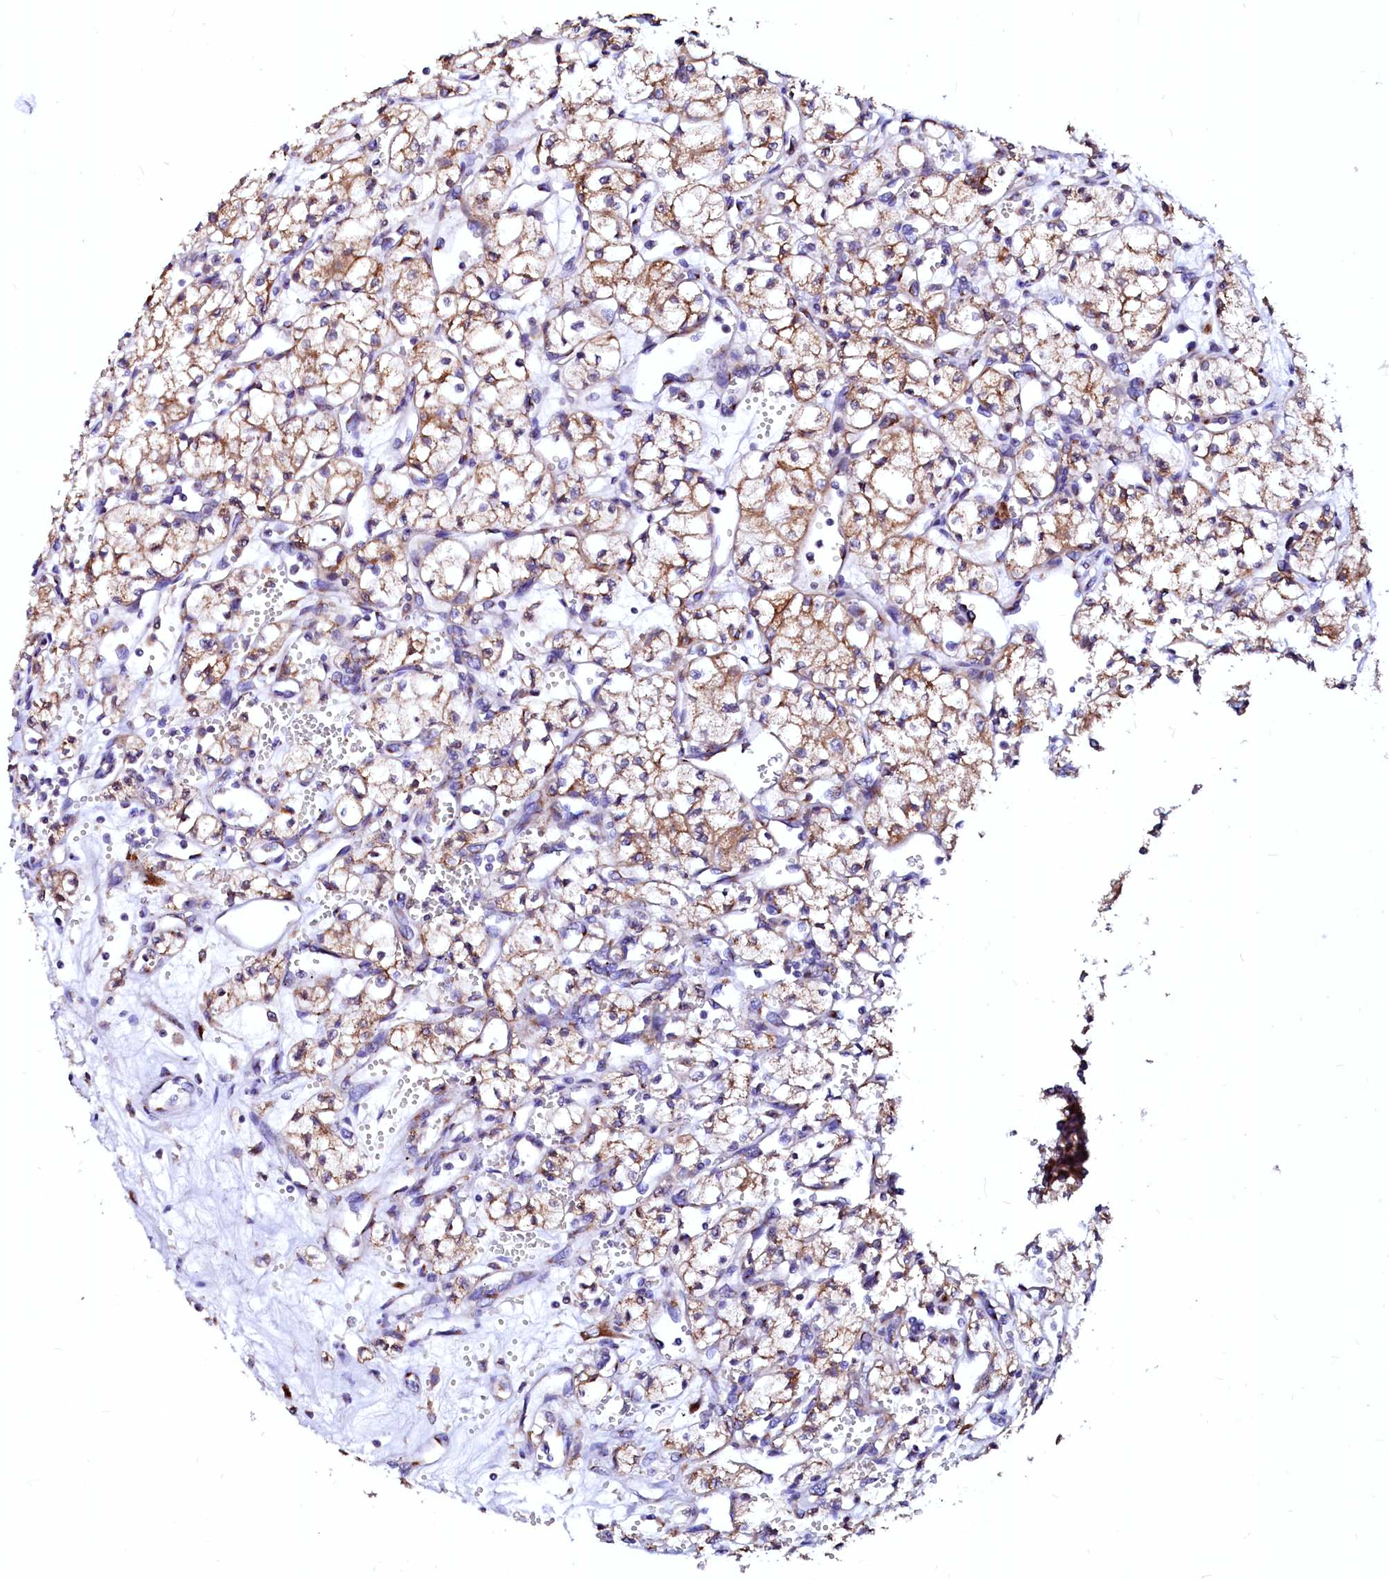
{"staining": {"intensity": "moderate", "quantity": ">75%", "location": "cytoplasmic/membranous"}, "tissue": "renal cancer", "cell_type": "Tumor cells", "image_type": "cancer", "snomed": [{"axis": "morphology", "description": "Adenocarcinoma, NOS"}, {"axis": "topography", "description": "Kidney"}], "caption": "Tumor cells show moderate cytoplasmic/membranous positivity in approximately >75% of cells in adenocarcinoma (renal). The staining is performed using DAB (3,3'-diaminobenzidine) brown chromogen to label protein expression. The nuclei are counter-stained blue using hematoxylin.", "gene": "LMAN1", "patient": {"sex": "male", "age": 59}}